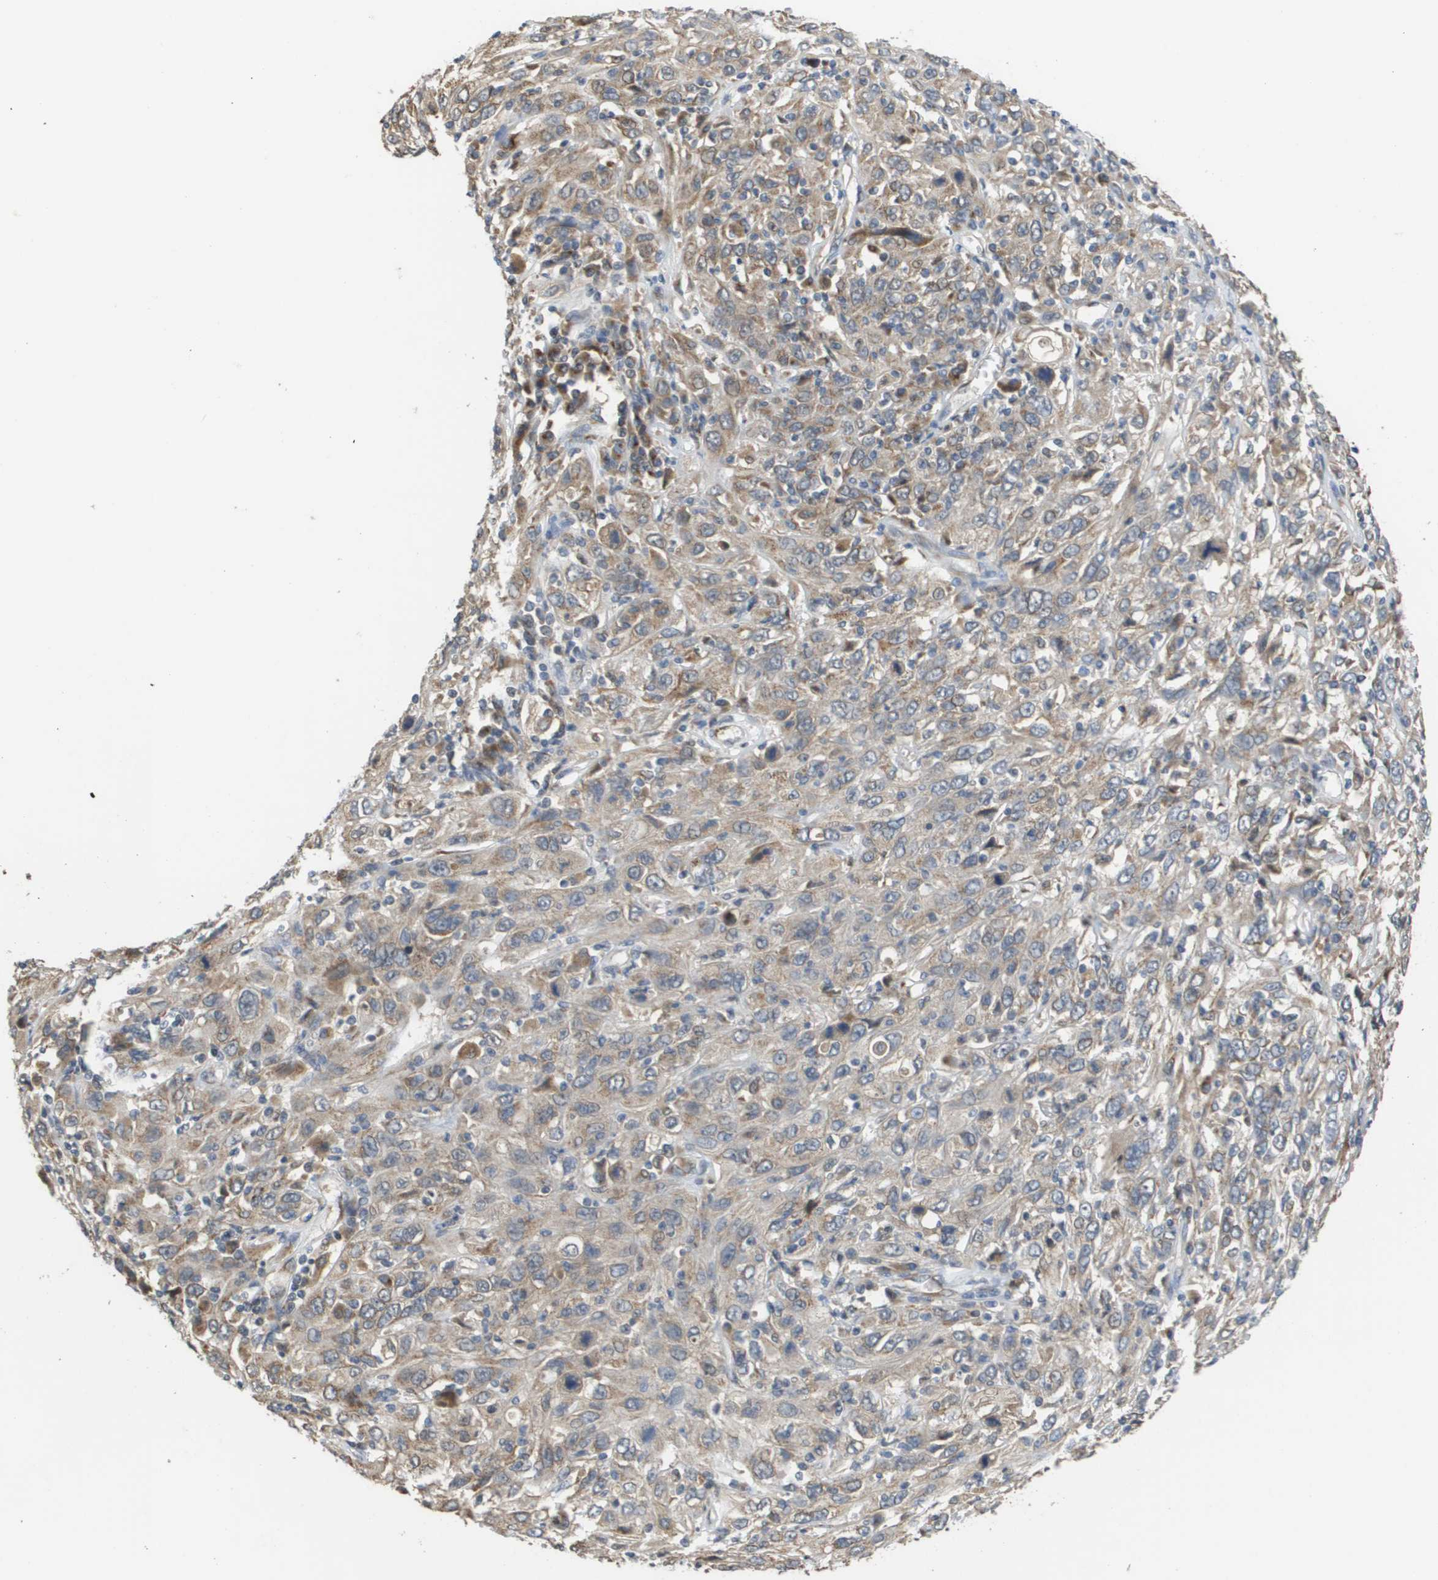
{"staining": {"intensity": "moderate", "quantity": ">75%", "location": "cytoplasmic/membranous"}, "tissue": "cervical cancer", "cell_type": "Tumor cells", "image_type": "cancer", "snomed": [{"axis": "morphology", "description": "Squamous cell carcinoma, NOS"}, {"axis": "topography", "description": "Cervix"}], "caption": "A brown stain shows moderate cytoplasmic/membranous expression of a protein in human cervical cancer tumor cells. The protein of interest is shown in brown color, while the nuclei are stained blue.", "gene": "PCK1", "patient": {"sex": "female", "age": 46}}